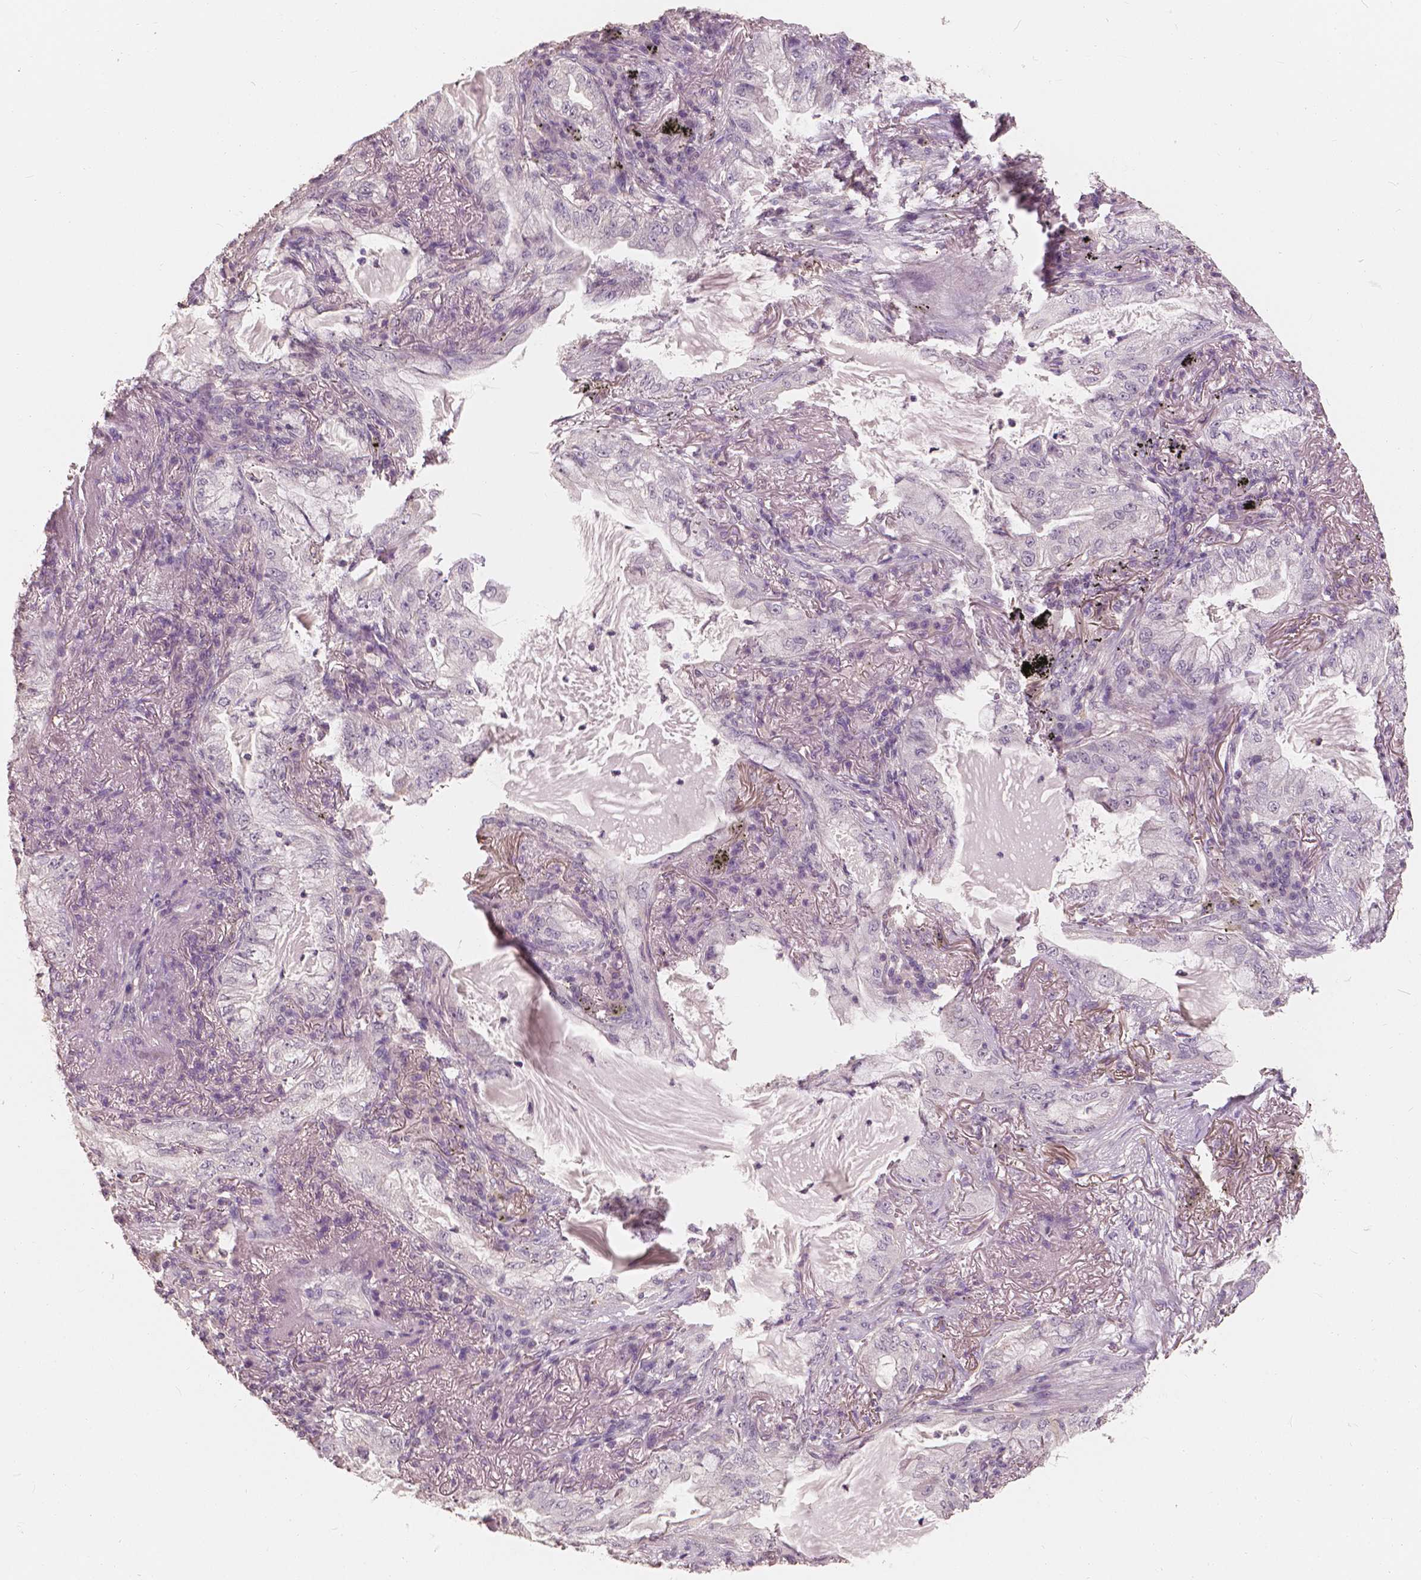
{"staining": {"intensity": "negative", "quantity": "none", "location": "none"}, "tissue": "lung cancer", "cell_type": "Tumor cells", "image_type": "cancer", "snomed": [{"axis": "morphology", "description": "Adenocarcinoma, NOS"}, {"axis": "topography", "description": "Lung"}], "caption": "Lung adenocarcinoma stained for a protein using IHC reveals no positivity tumor cells.", "gene": "SAT2", "patient": {"sex": "female", "age": 73}}